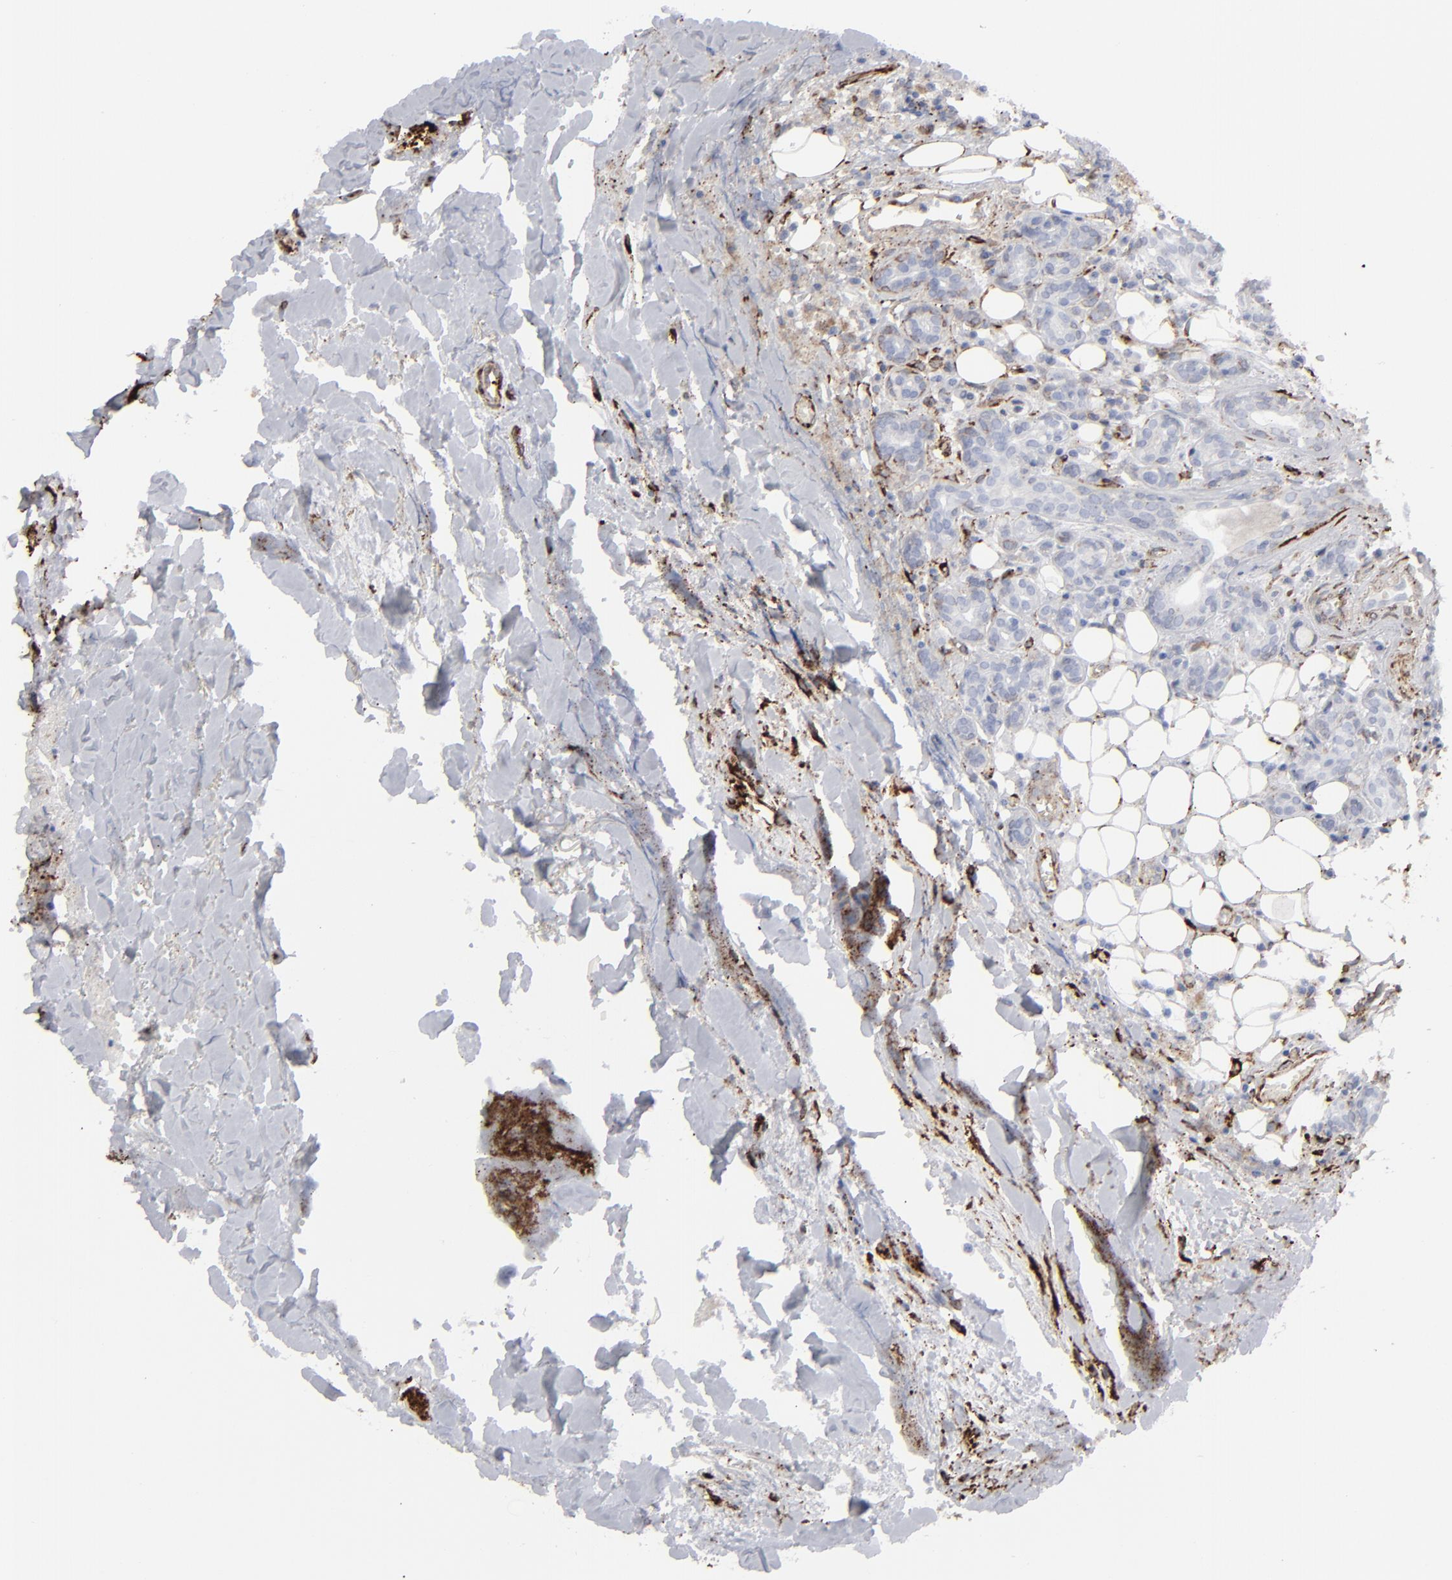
{"staining": {"intensity": "negative", "quantity": "none", "location": "none"}, "tissue": "head and neck cancer", "cell_type": "Tumor cells", "image_type": "cancer", "snomed": [{"axis": "morphology", "description": "Squamous cell carcinoma, NOS"}, {"axis": "topography", "description": "Salivary gland"}, {"axis": "topography", "description": "Head-Neck"}], "caption": "An image of head and neck cancer stained for a protein shows no brown staining in tumor cells.", "gene": "SPARC", "patient": {"sex": "male", "age": 70}}